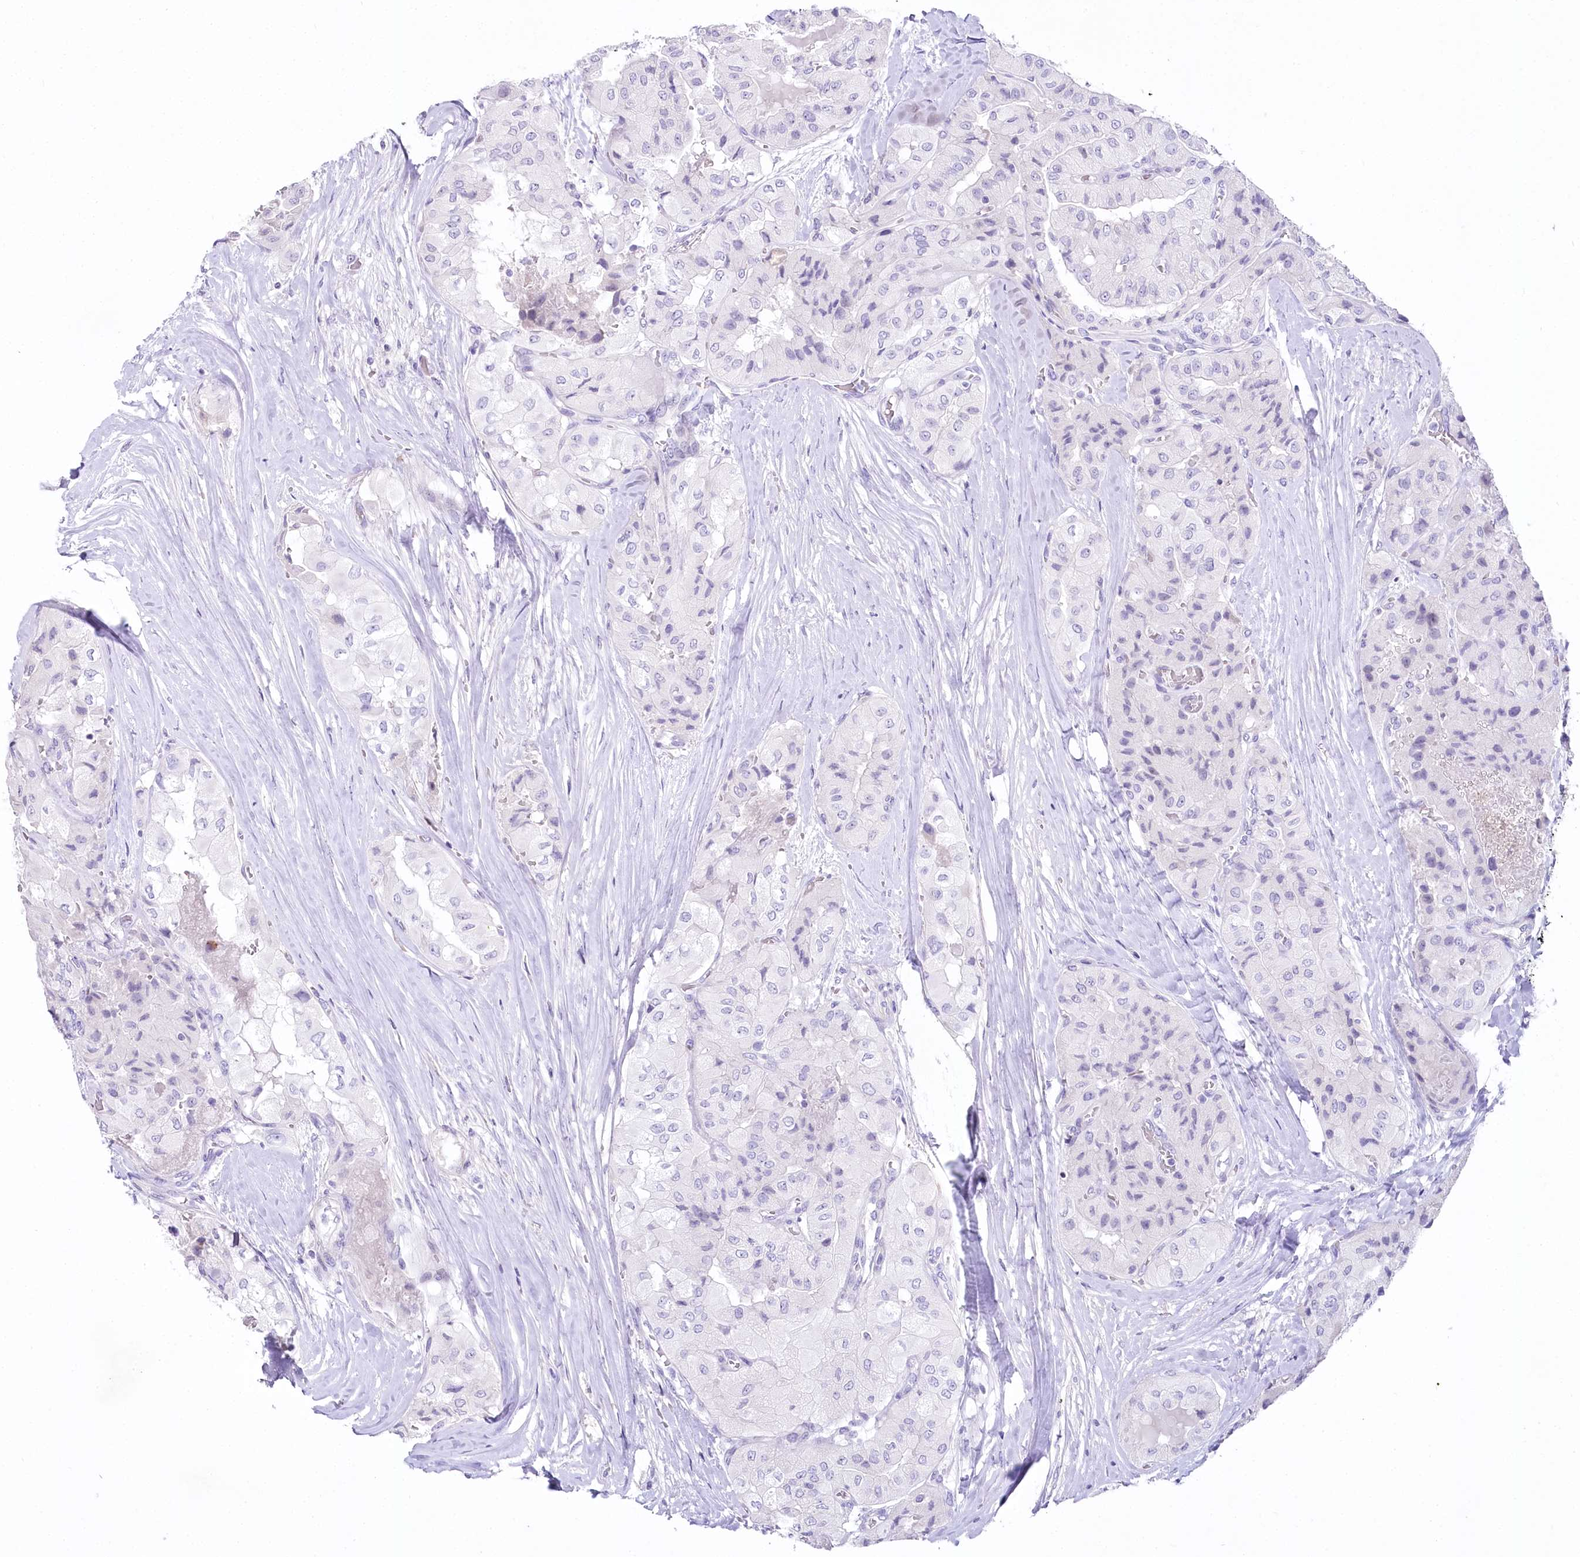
{"staining": {"intensity": "negative", "quantity": "none", "location": "none"}, "tissue": "thyroid cancer", "cell_type": "Tumor cells", "image_type": "cancer", "snomed": [{"axis": "morphology", "description": "Papillary adenocarcinoma, NOS"}, {"axis": "topography", "description": "Thyroid gland"}], "caption": "Immunohistochemical staining of human thyroid papillary adenocarcinoma exhibits no significant positivity in tumor cells.", "gene": "MYOZ1", "patient": {"sex": "female", "age": 59}}